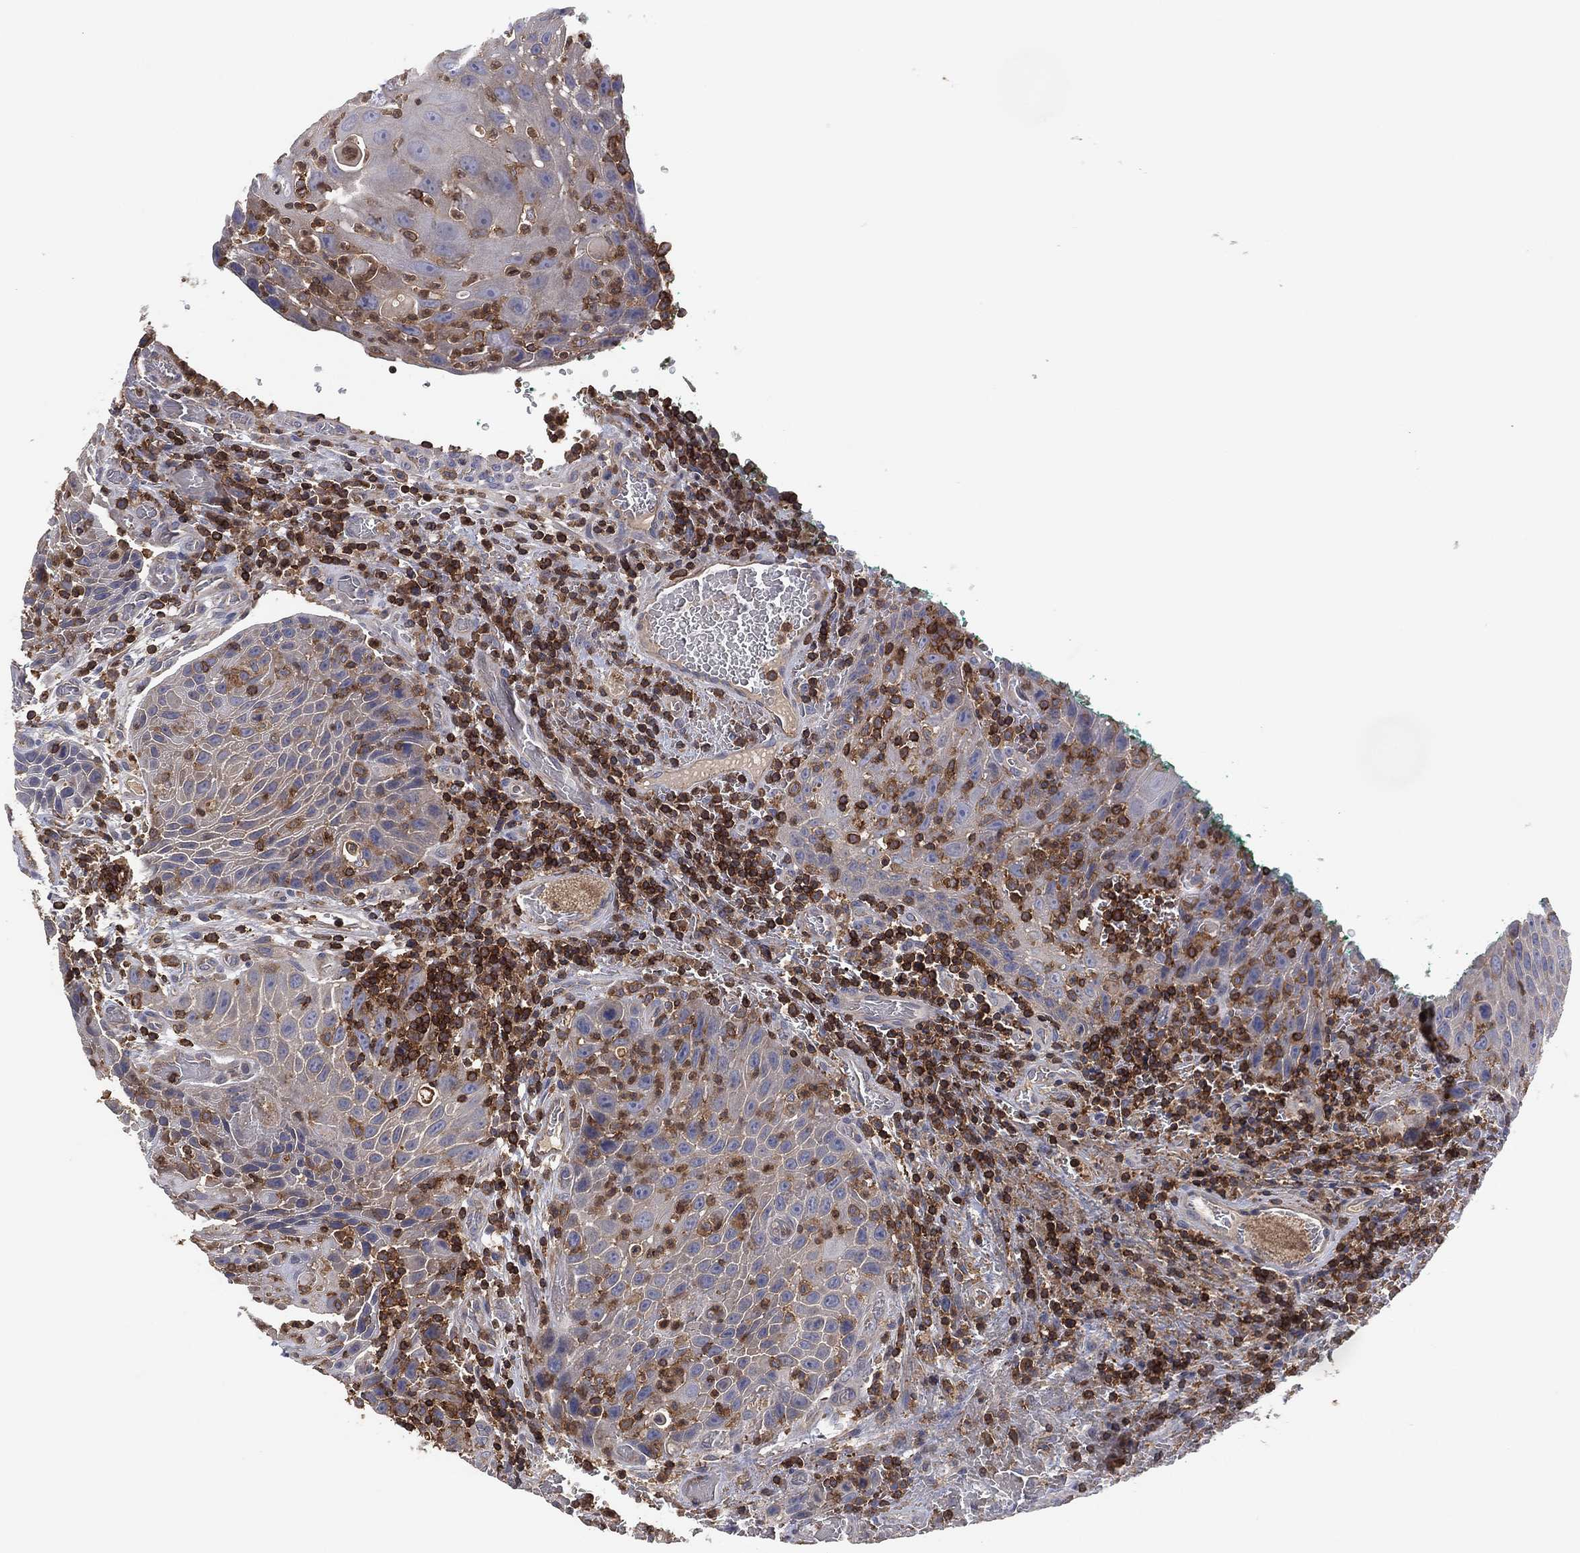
{"staining": {"intensity": "moderate", "quantity": "<25%", "location": "cytoplasmic/membranous"}, "tissue": "head and neck cancer", "cell_type": "Tumor cells", "image_type": "cancer", "snomed": [{"axis": "morphology", "description": "Squamous cell carcinoma, NOS"}, {"axis": "topography", "description": "Head-Neck"}], "caption": "A brown stain shows moderate cytoplasmic/membranous positivity of a protein in head and neck squamous cell carcinoma tumor cells.", "gene": "DOCK8", "patient": {"sex": "male", "age": 69}}